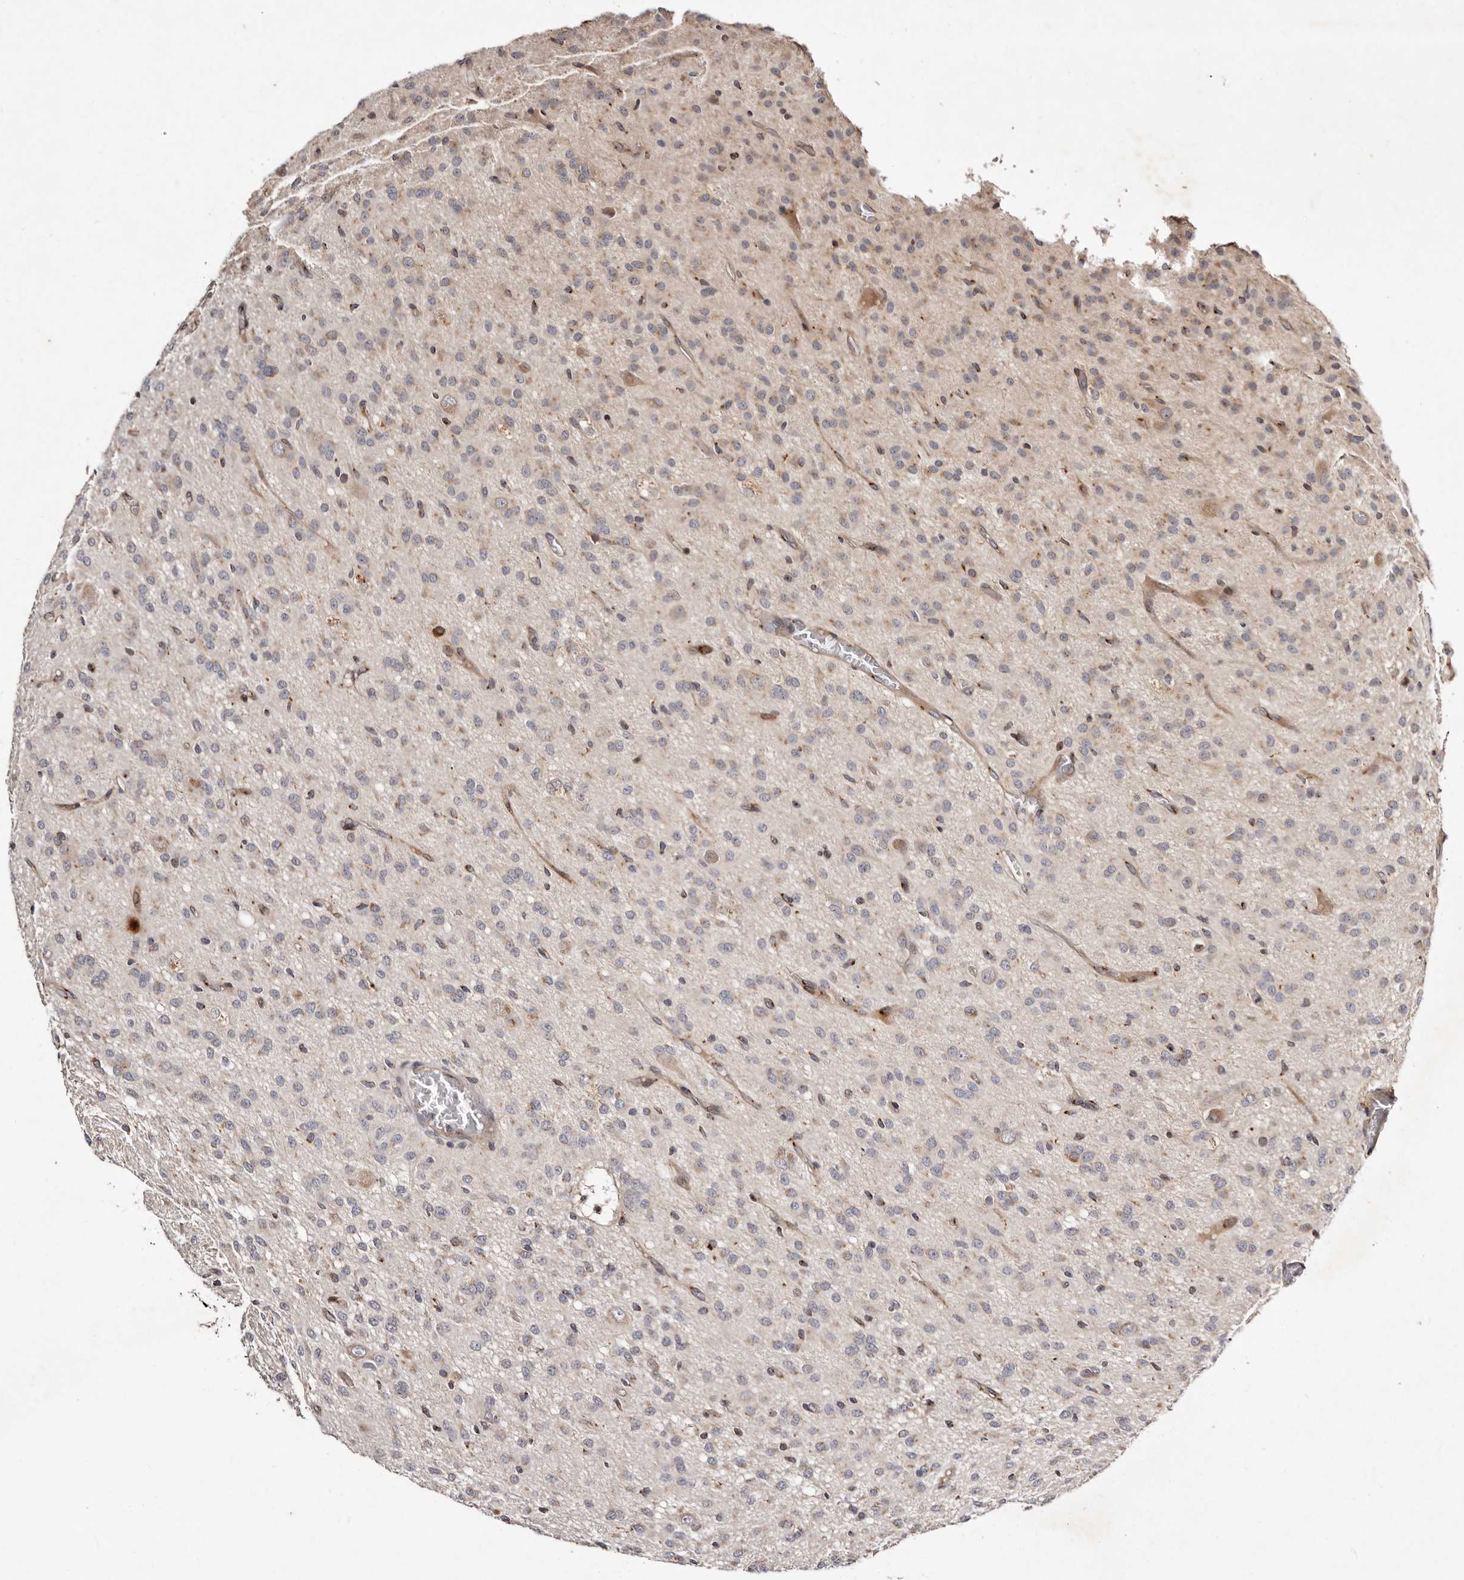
{"staining": {"intensity": "weak", "quantity": "<25%", "location": "cytoplasmic/membranous"}, "tissue": "glioma", "cell_type": "Tumor cells", "image_type": "cancer", "snomed": [{"axis": "morphology", "description": "Glioma, malignant, High grade"}, {"axis": "topography", "description": "Brain"}], "caption": "IHC image of human malignant glioma (high-grade) stained for a protein (brown), which shows no staining in tumor cells. The staining was performed using DAB to visualize the protein expression in brown, while the nuclei were stained in blue with hematoxylin (Magnification: 20x).", "gene": "DACT2", "patient": {"sex": "female", "age": 59}}